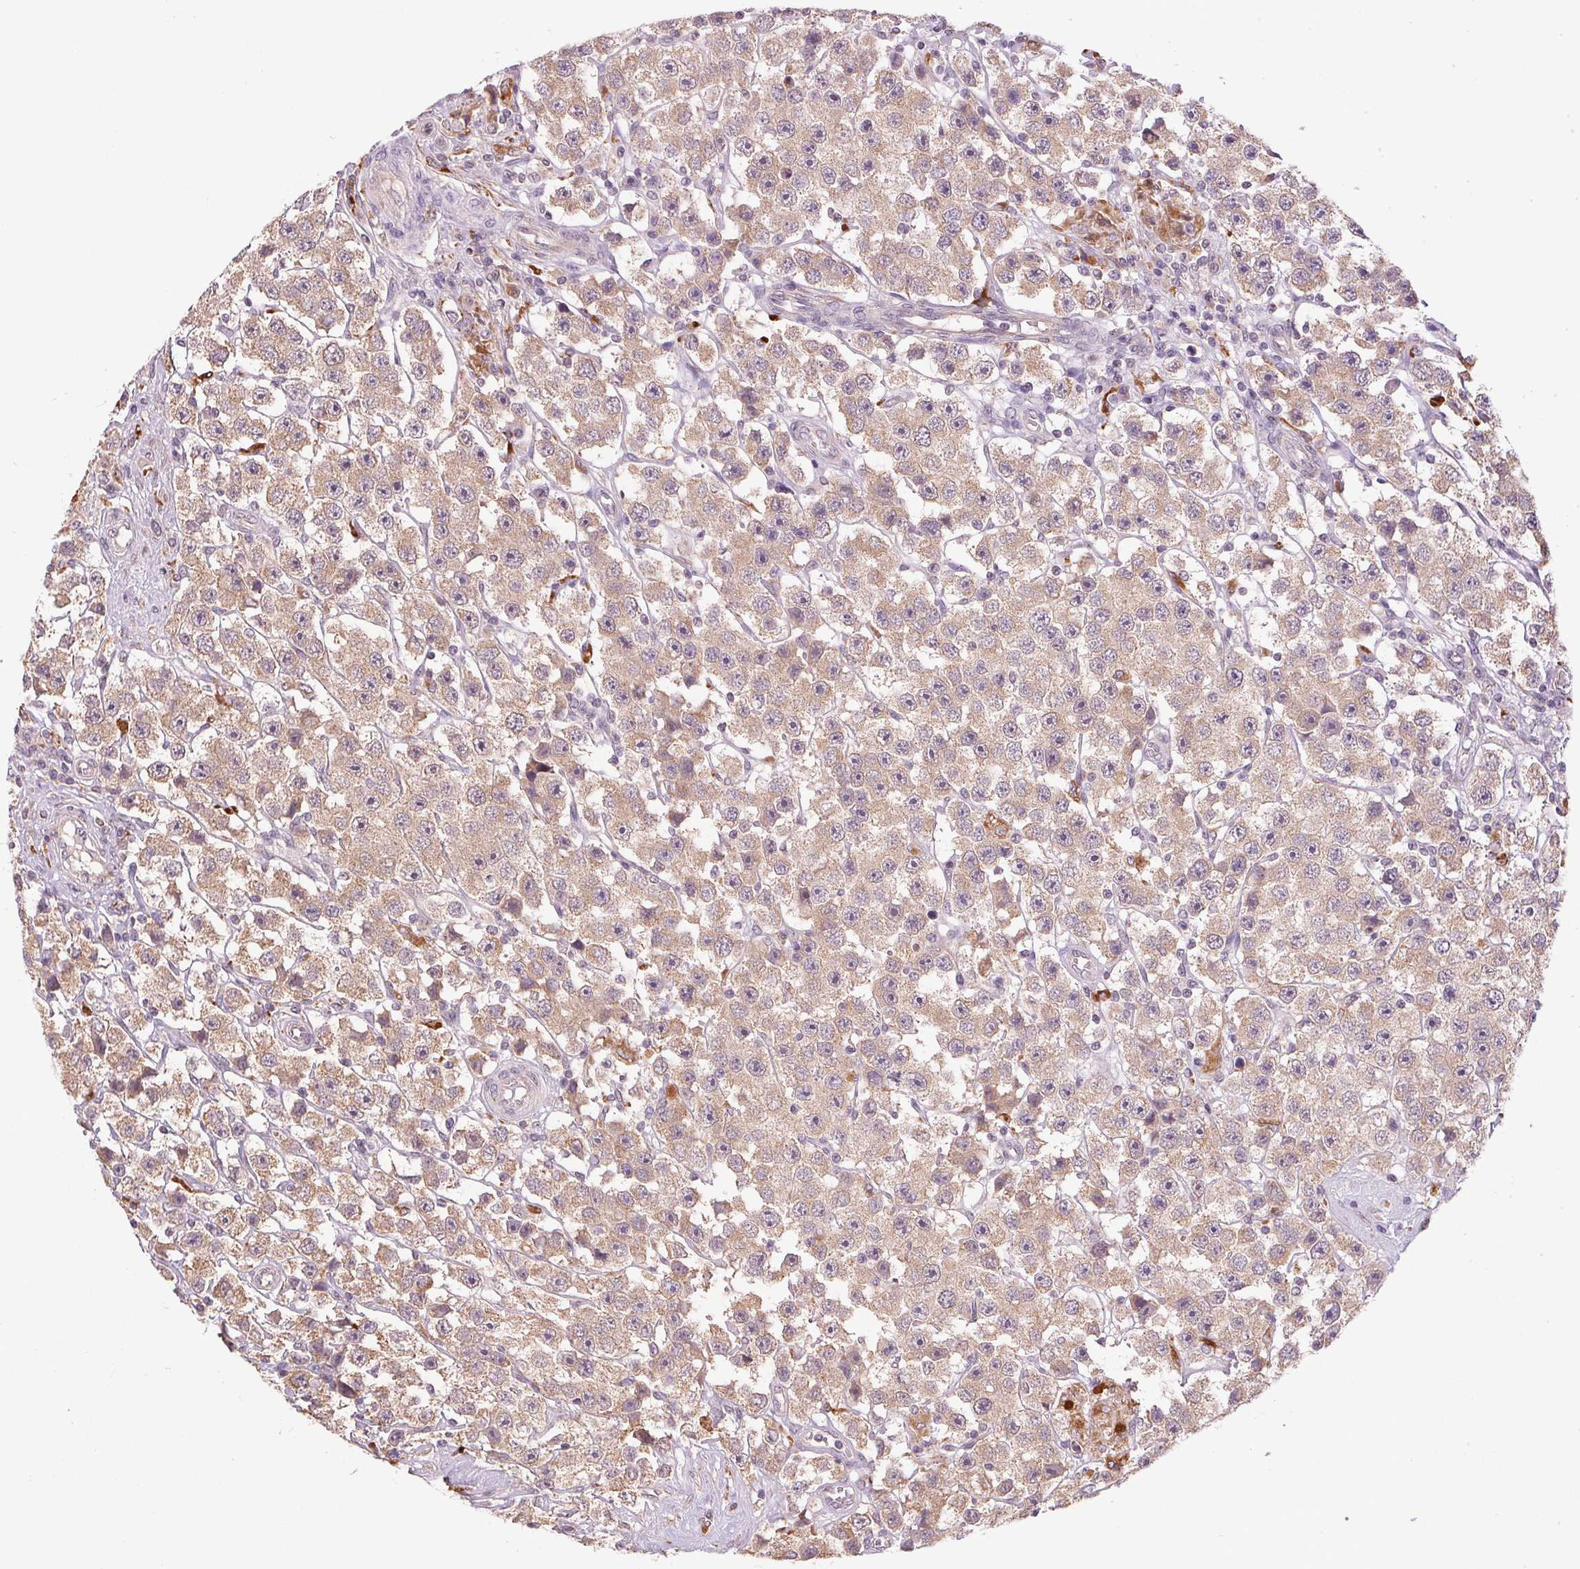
{"staining": {"intensity": "moderate", "quantity": ">75%", "location": "cytoplasmic/membranous"}, "tissue": "testis cancer", "cell_type": "Tumor cells", "image_type": "cancer", "snomed": [{"axis": "morphology", "description": "Seminoma, NOS"}, {"axis": "topography", "description": "Testis"}], "caption": "Approximately >75% of tumor cells in human seminoma (testis) show moderate cytoplasmic/membranous protein positivity as visualized by brown immunohistochemical staining.", "gene": "ADH5", "patient": {"sex": "male", "age": 45}}